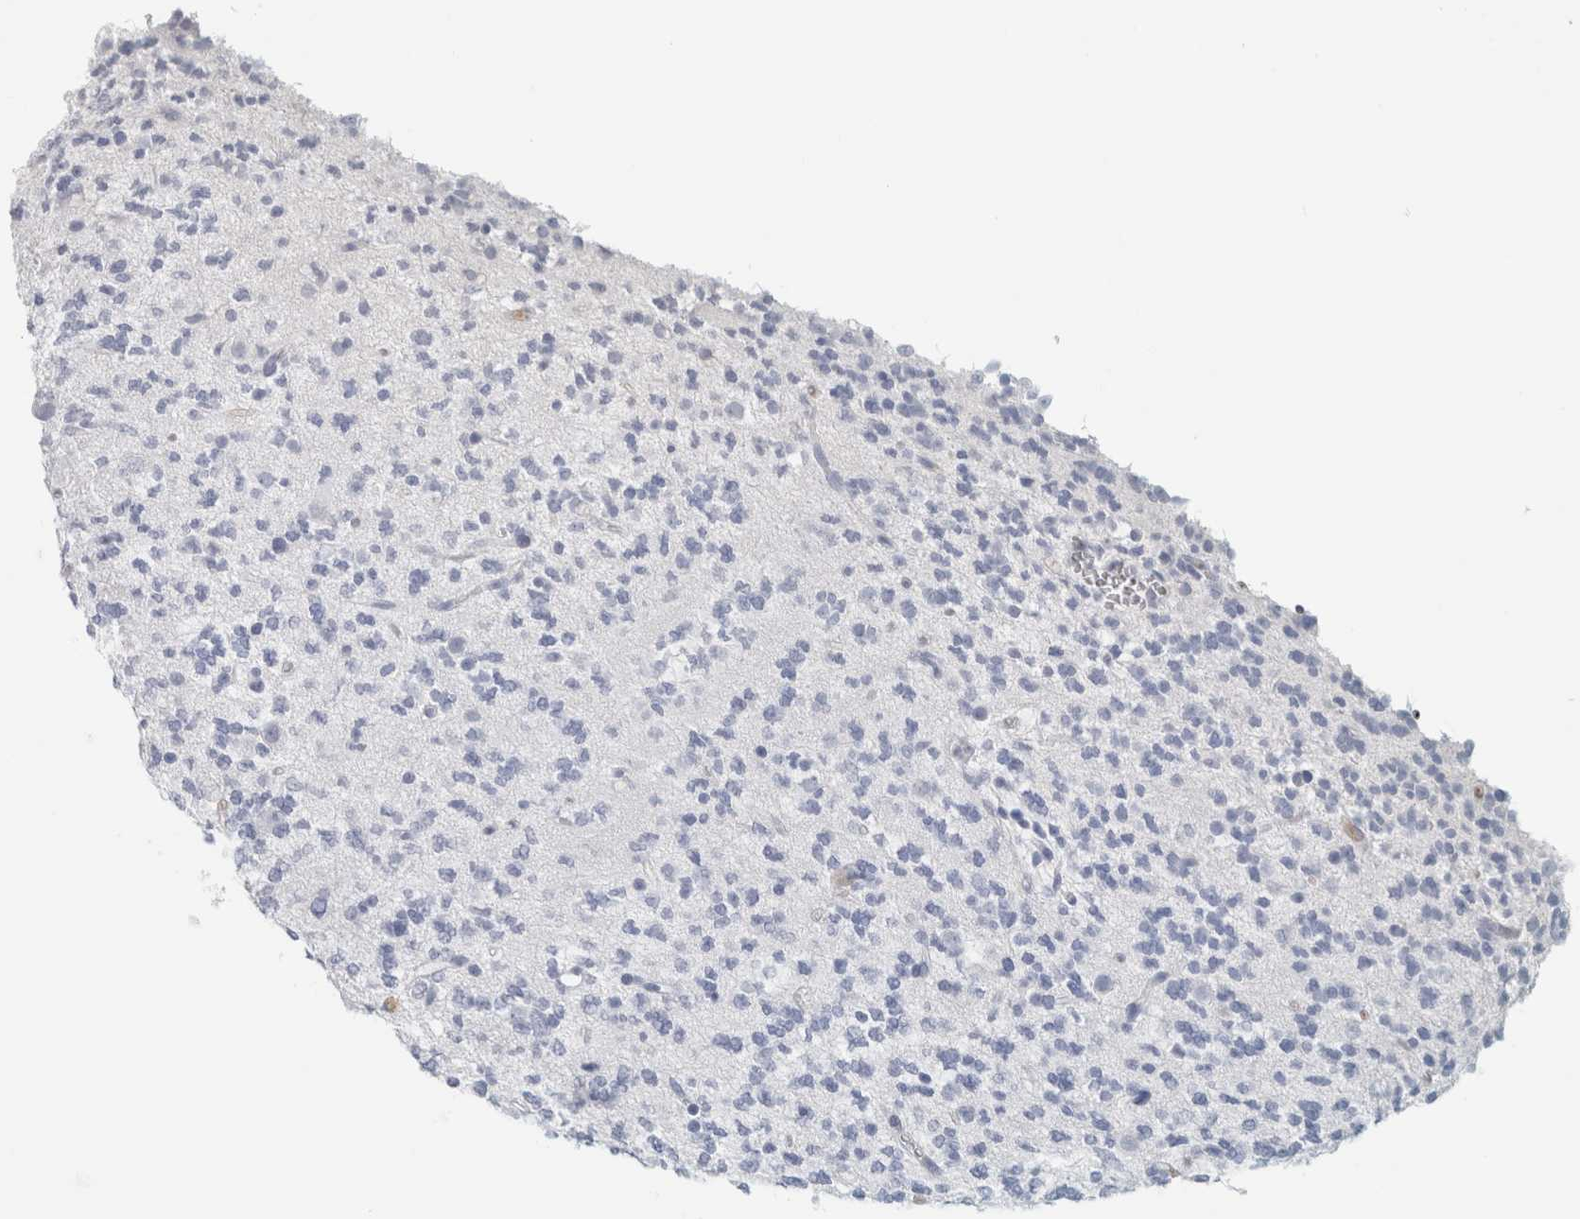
{"staining": {"intensity": "negative", "quantity": "none", "location": "none"}, "tissue": "glioma", "cell_type": "Tumor cells", "image_type": "cancer", "snomed": [{"axis": "morphology", "description": "Glioma, malignant, Low grade"}, {"axis": "topography", "description": "Brain"}], "caption": "A high-resolution image shows immunohistochemistry staining of malignant low-grade glioma, which exhibits no significant staining in tumor cells. The staining was performed using DAB to visualize the protein expression in brown, while the nuclei were stained in blue with hematoxylin (Magnification: 20x).", "gene": "IL6", "patient": {"sex": "male", "age": 38}}